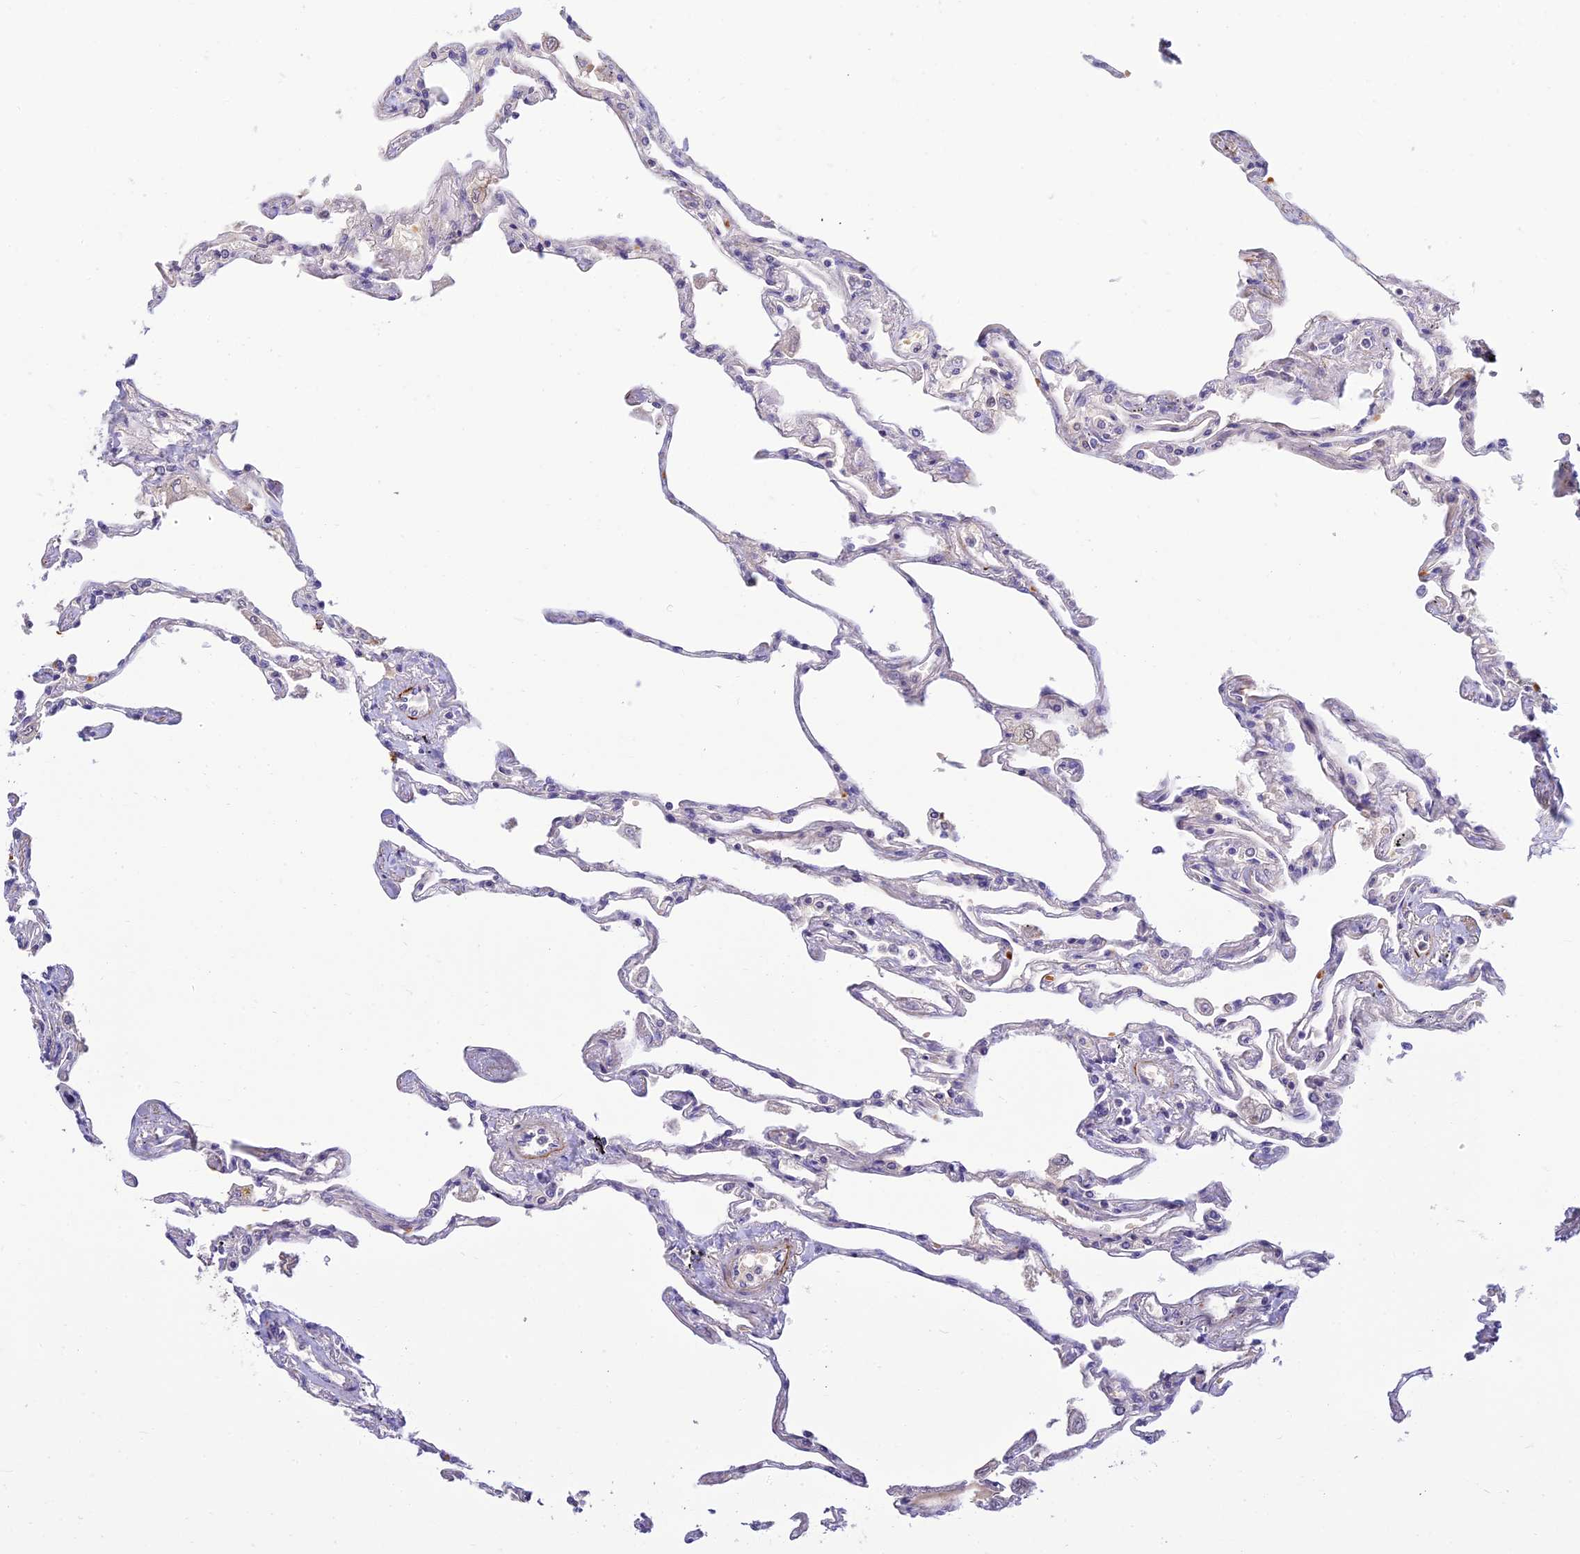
{"staining": {"intensity": "negative", "quantity": "none", "location": "none"}, "tissue": "lung", "cell_type": "Alveolar cells", "image_type": "normal", "snomed": [{"axis": "morphology", "description": "Normal tissue, NOS"}, {"axis": "topography", "description": "Lung"}], "caption": "Lung stained for a protein using immunohistochemistry (IHC) displays no positivity alveolar cells.", "gene": "CLIP4", "patient": {"sex": "female", "age": 67}}